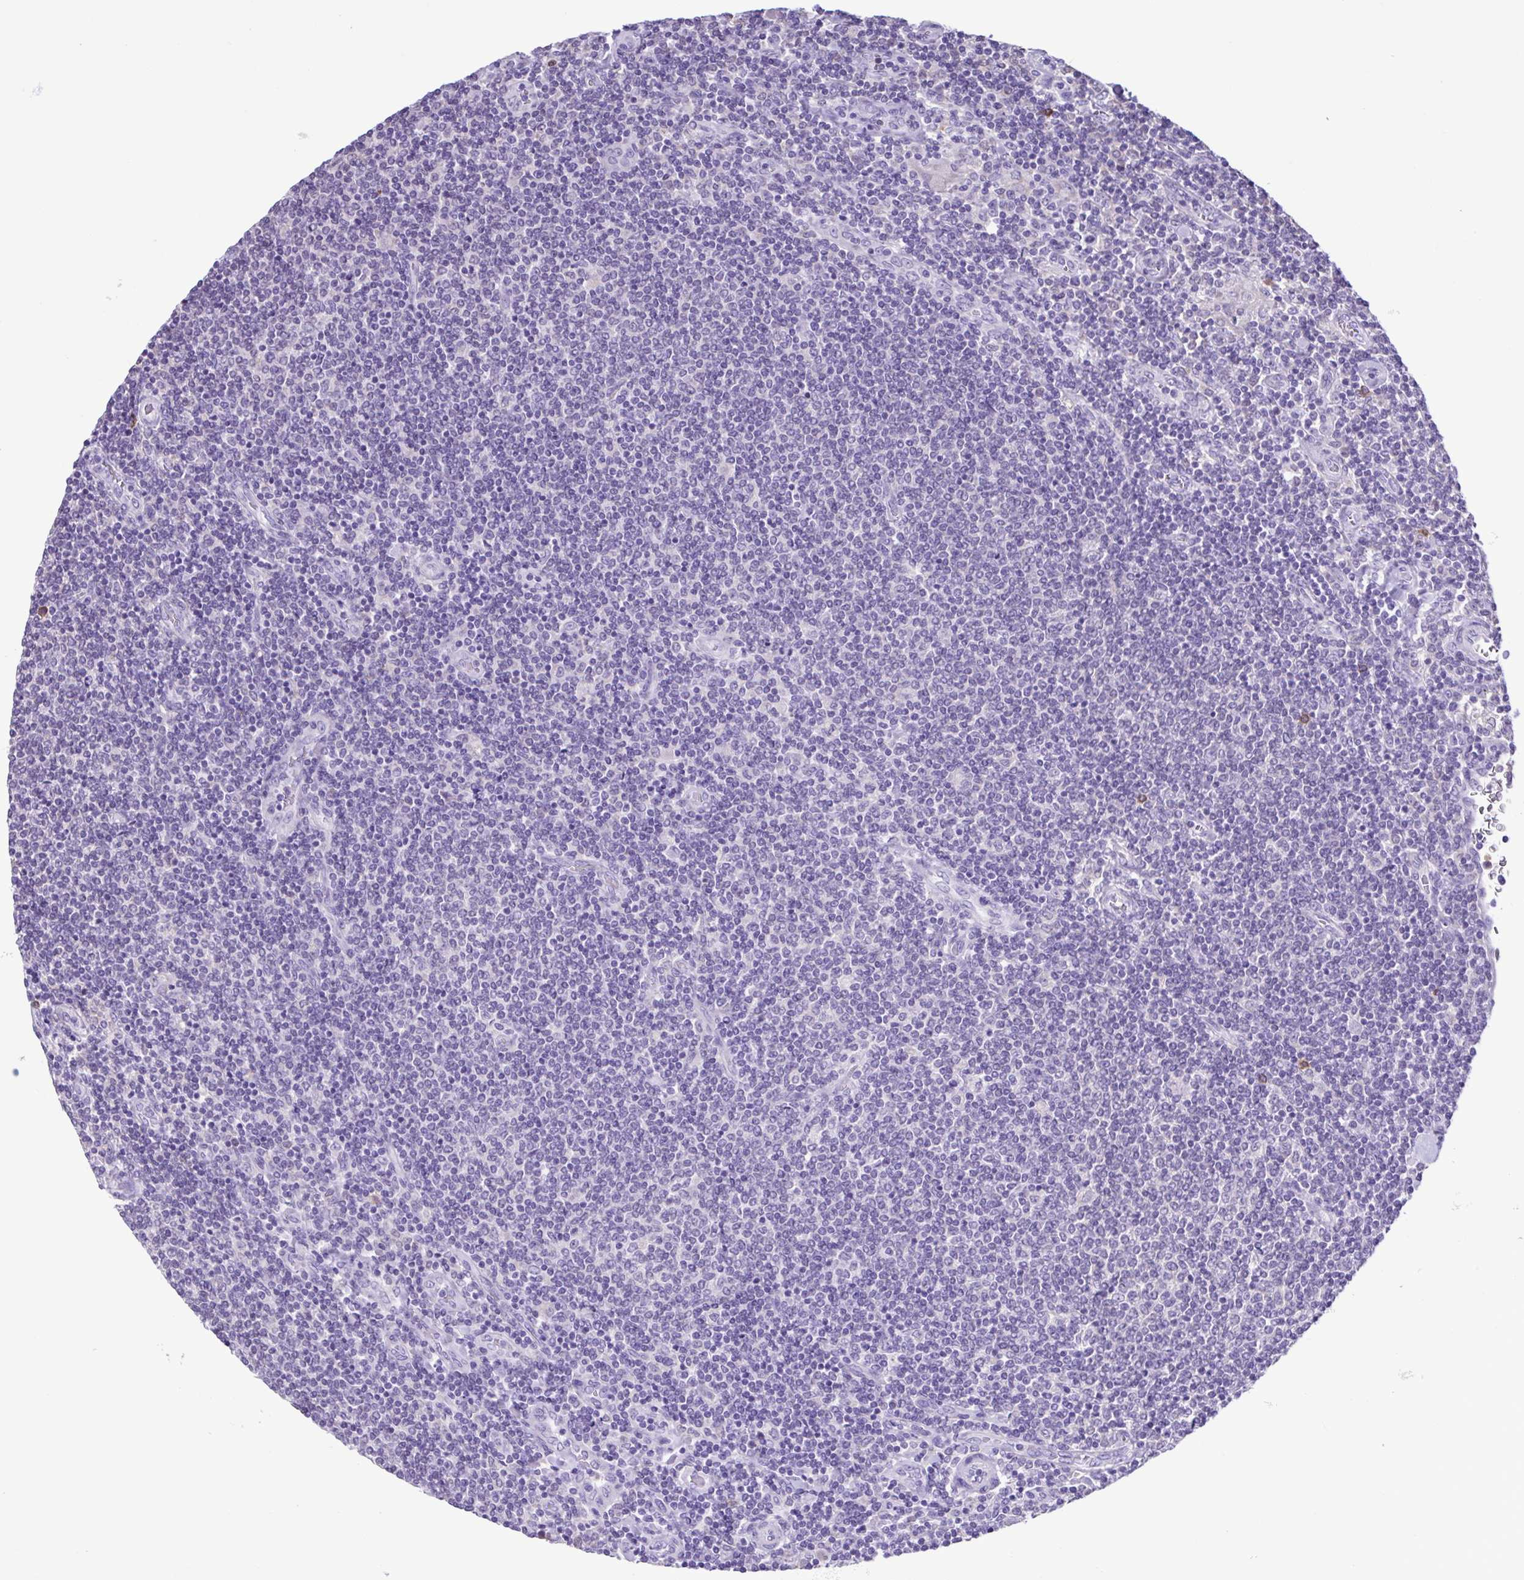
{"staining": {"intensity": "negative", "quantity": "none", "location": "none"}, "tissue": "lymphoma", "cell_type": "Tumor cells", "image_type": "cancer", "snomed": [{"axis": "morphology", "description": "Malignant lymphoma, non-Hodgkin's type, Low grade"}, {"axis": "topography", "description": "Lymph node"}], "caption": "The micrograph shows no staining of tumor cells in lymphoma.", "gene": "CBY2", "patient": {"sex": "male", "age": 52}}